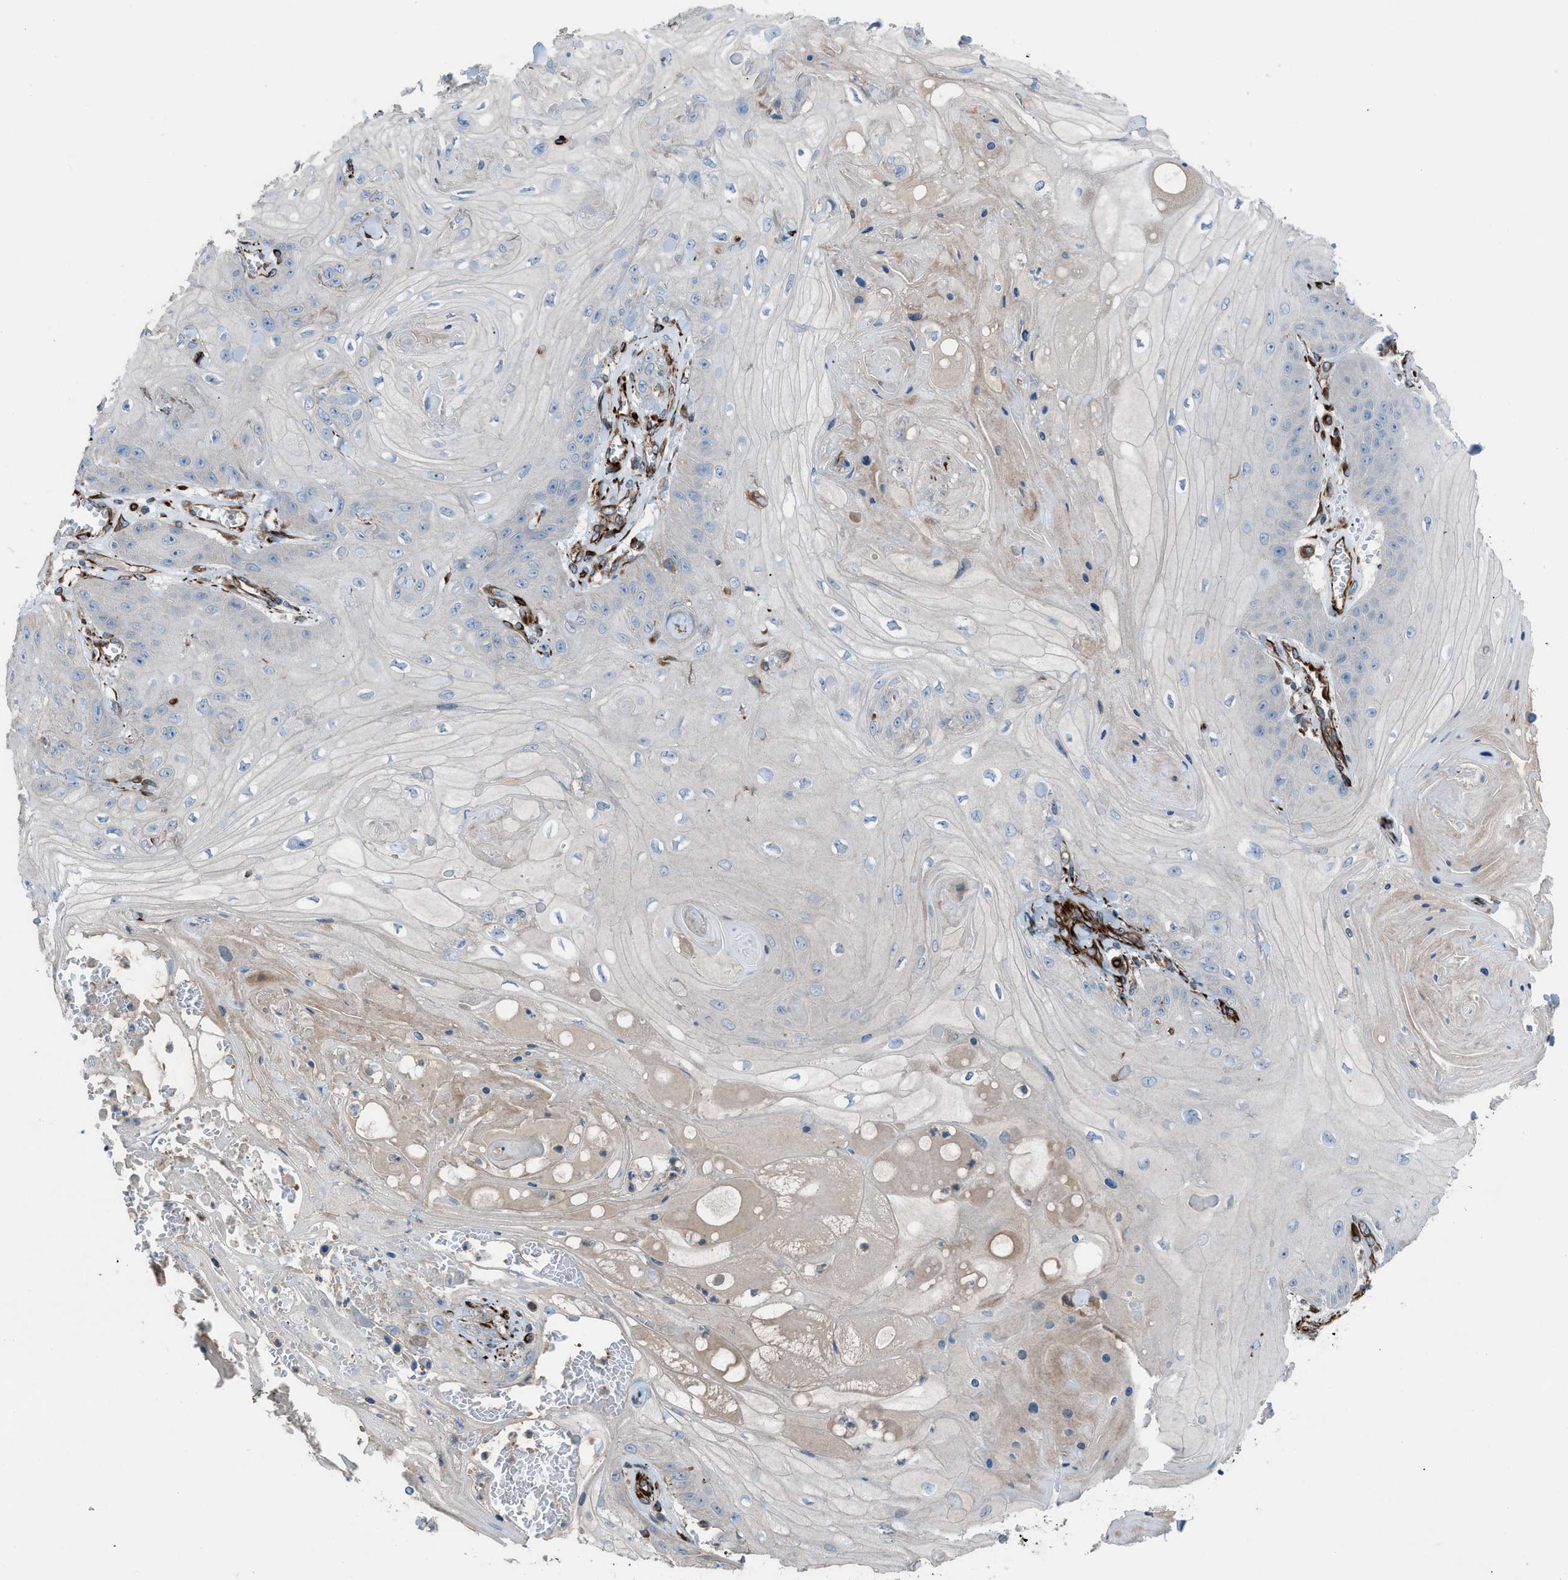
{"staining": {"intensity": "negative", "quantity": "none", "location": "none"}, "tissue": "skin cancer", "cell_type": "Tumor cells", "image_type": "cancer", "snomed": [{"axis": "morphology", "description": "Squamous cell carcinoma, NOS"}, {"axis": "topography", "description": "Skin"}], "caption": "A high-resolution image shows IHC staining of skin cancer (squamous cell carcinoma), which exhibits no significant expression in tumor cells.", "gene": "CABP7", "patient": {"sex": "male", "age": 74}}